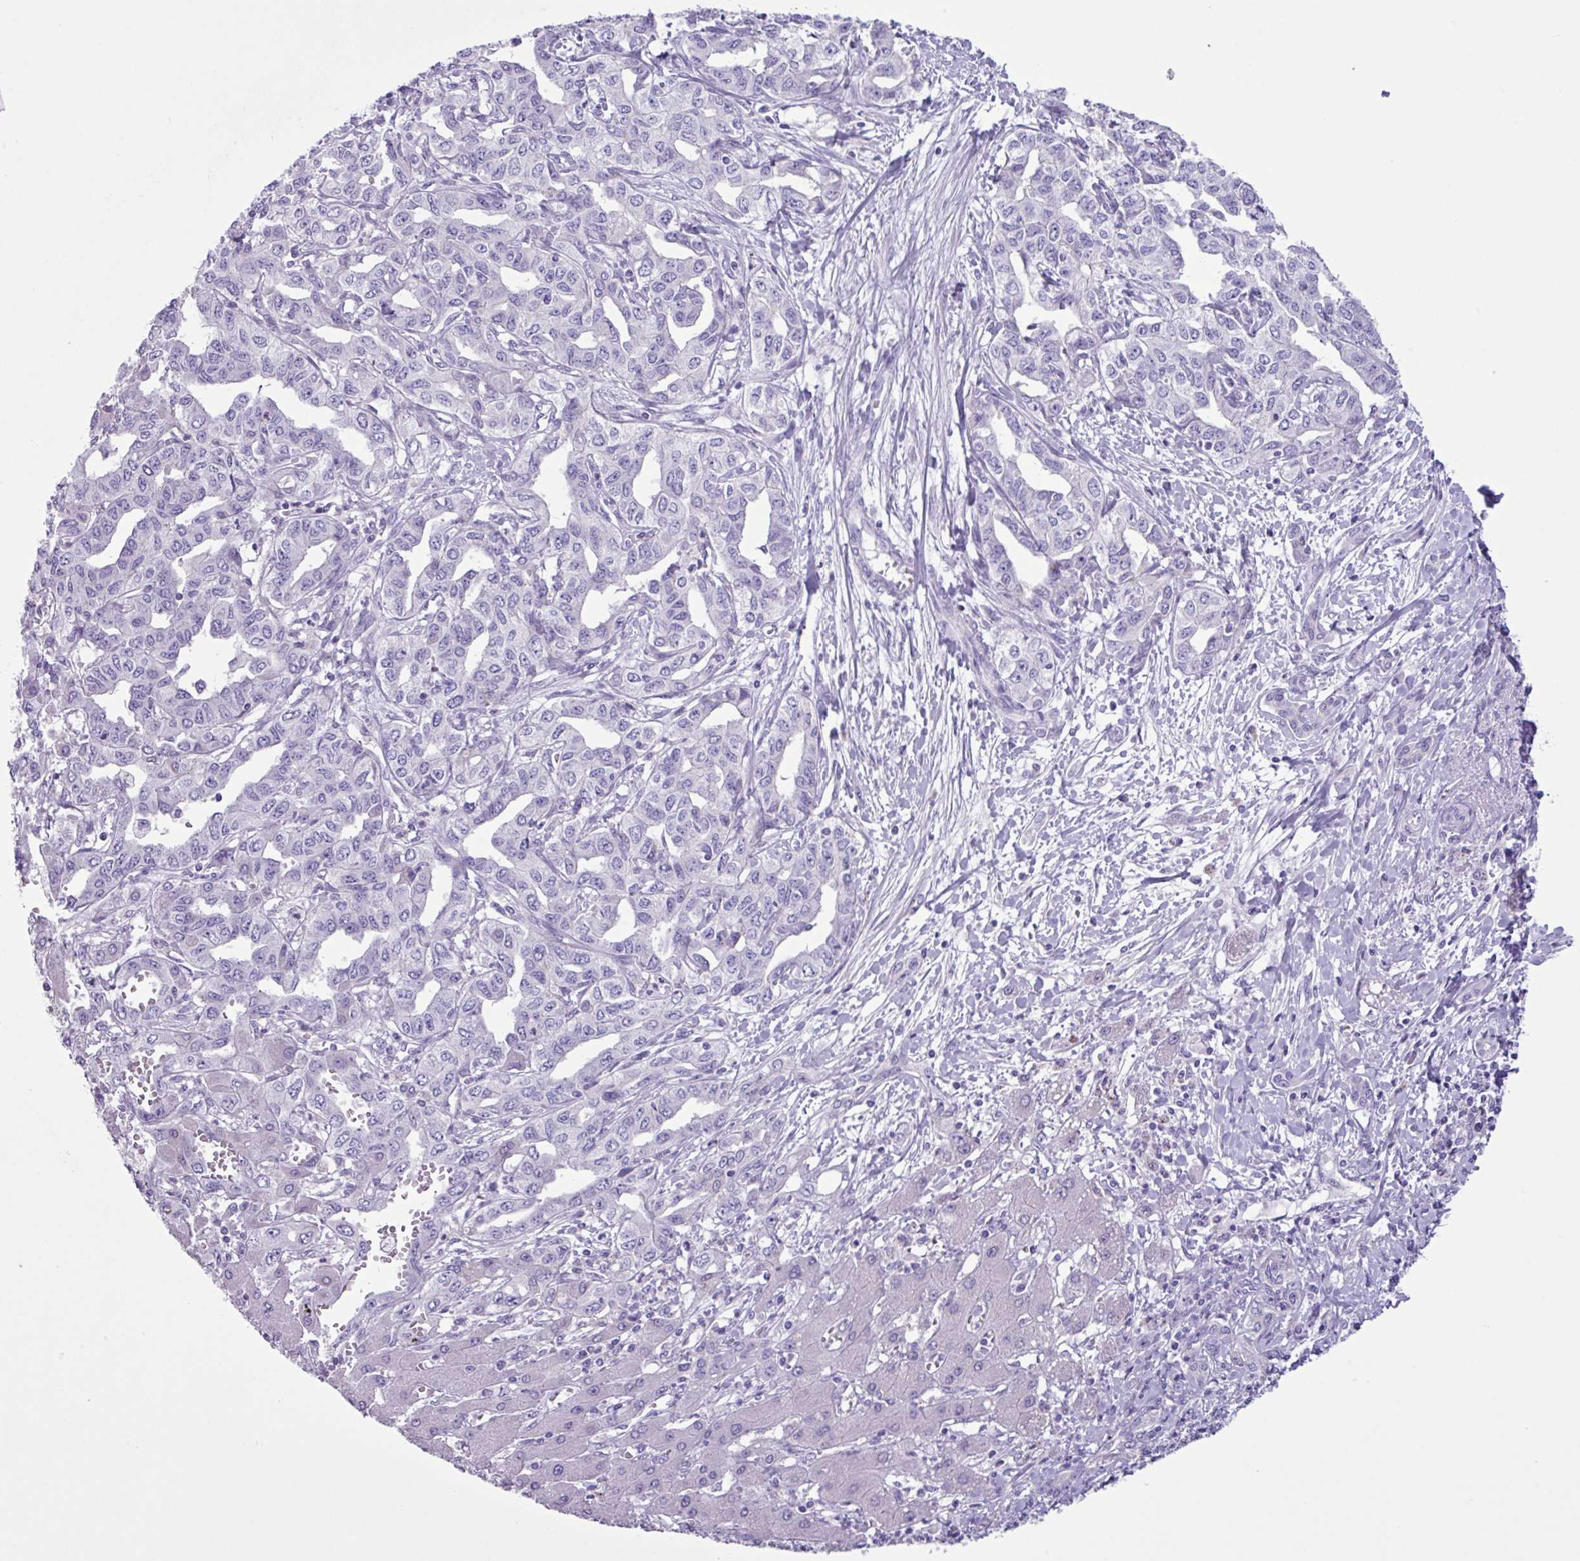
{"staining": {"intensity": "negative", "quantity": "none", "location": "none"}, "tissue": "liver cancer", "cell_type": "Tumor cells", "image_type": "cancer", "snomed": [{"axis": "morphology", "description": "Cholangiocarcinoma"}, {"axis": "topography", "description": "Liver"}], "caption": "This is an IHC photomicrograph of human cholangiocarcinoma (liver). There is no expression in tumor cells.", "gene": "CYSTM1", "patient": {"sex": "male", "age": 59}}